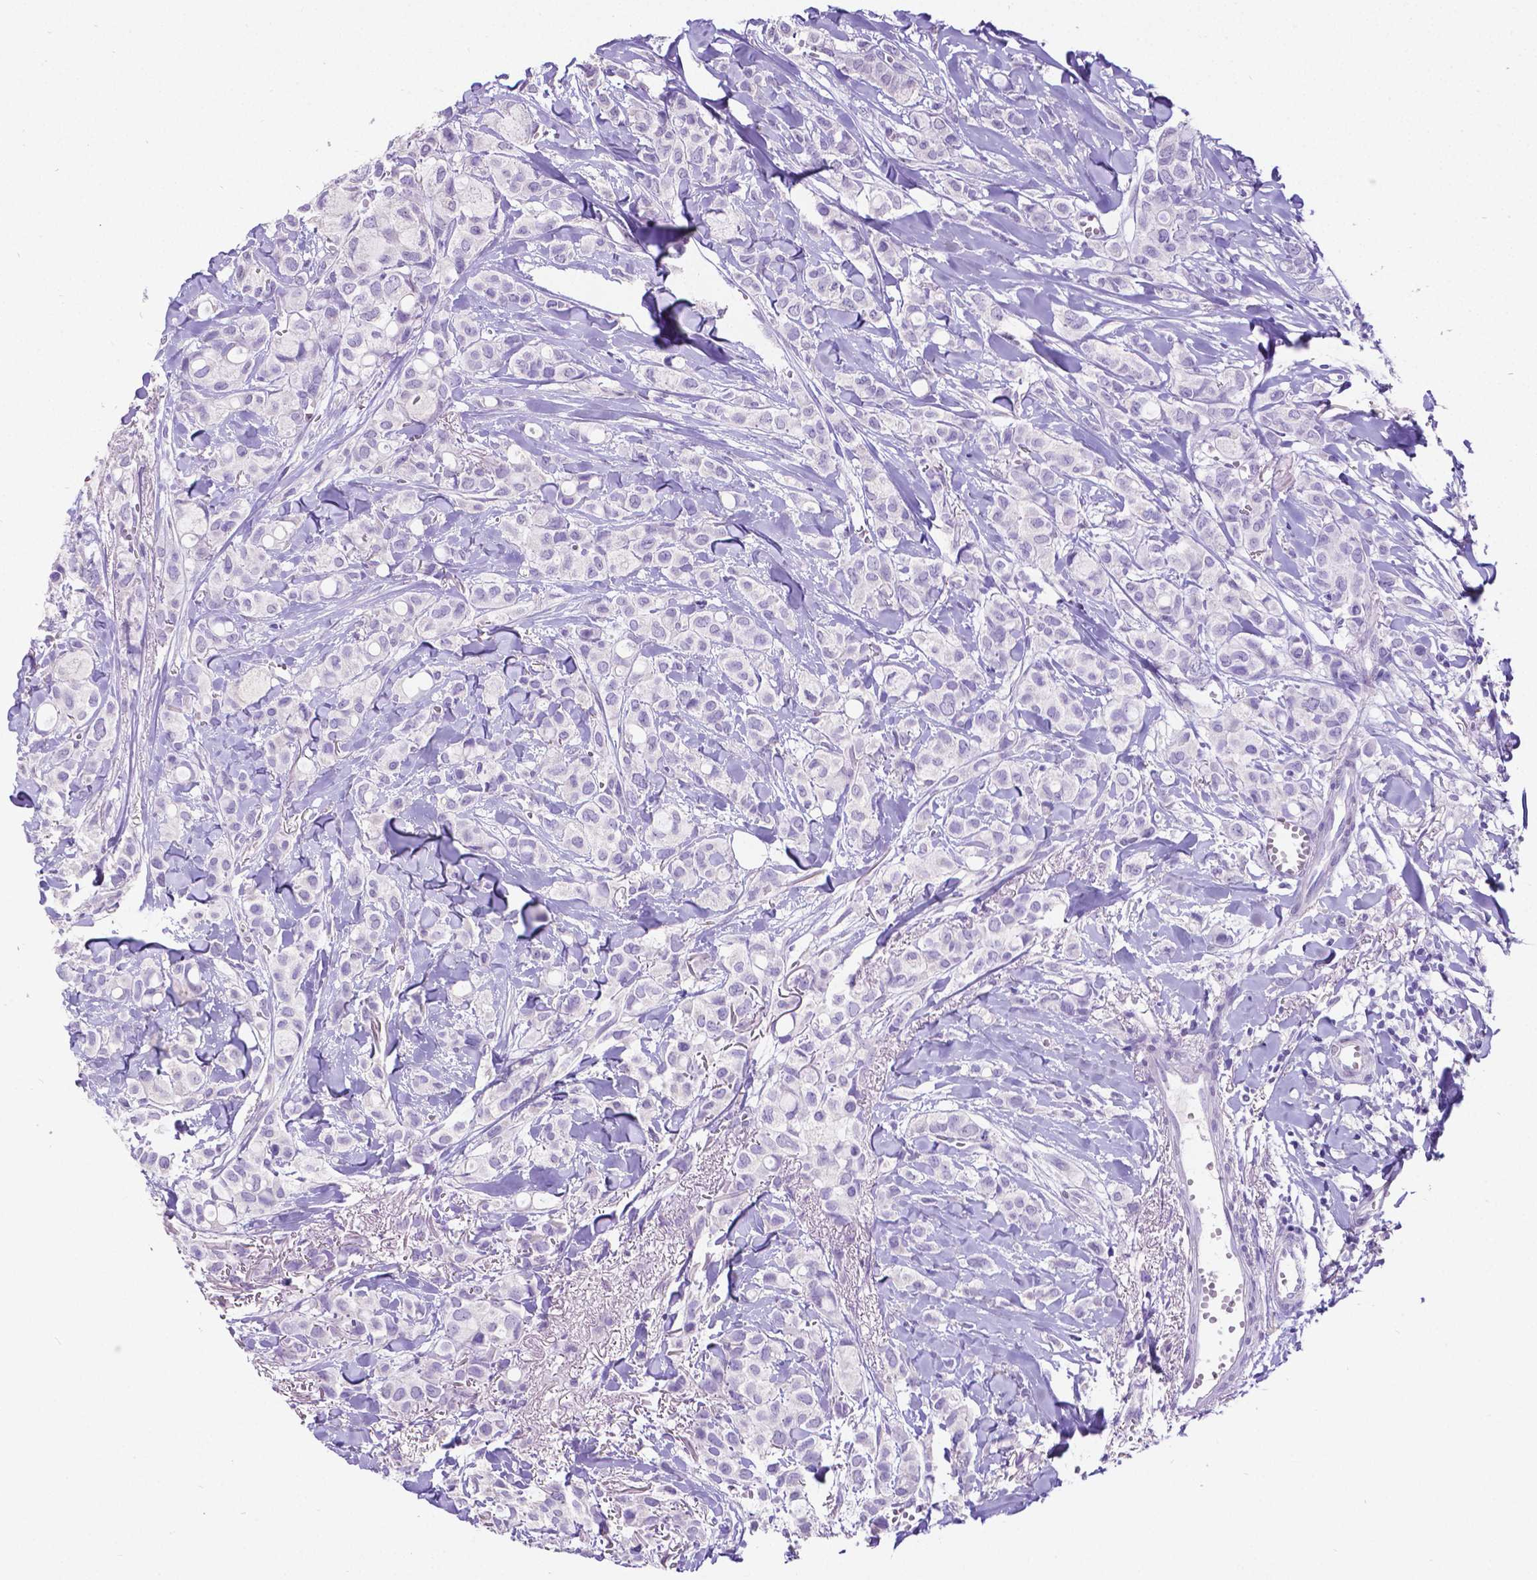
{"staining": {"intensity": "negative", "quantity": "none", "location": "none"}, "tissue": "breast cancer", "cell_type": "Tumor cells", "image_type": "cancer", "snomed": [{"axis": "morphology", "description": "Duct carcinoma"}, {"axis": "topography", "description": "Breast"}], "caption": "Breast invasive ductal carcinoma stained for a protein using immunohistochemistry reveals no positivity tumor cells.", "gene": "SATB2", "patient": {"sex": "female", "age": 85}}